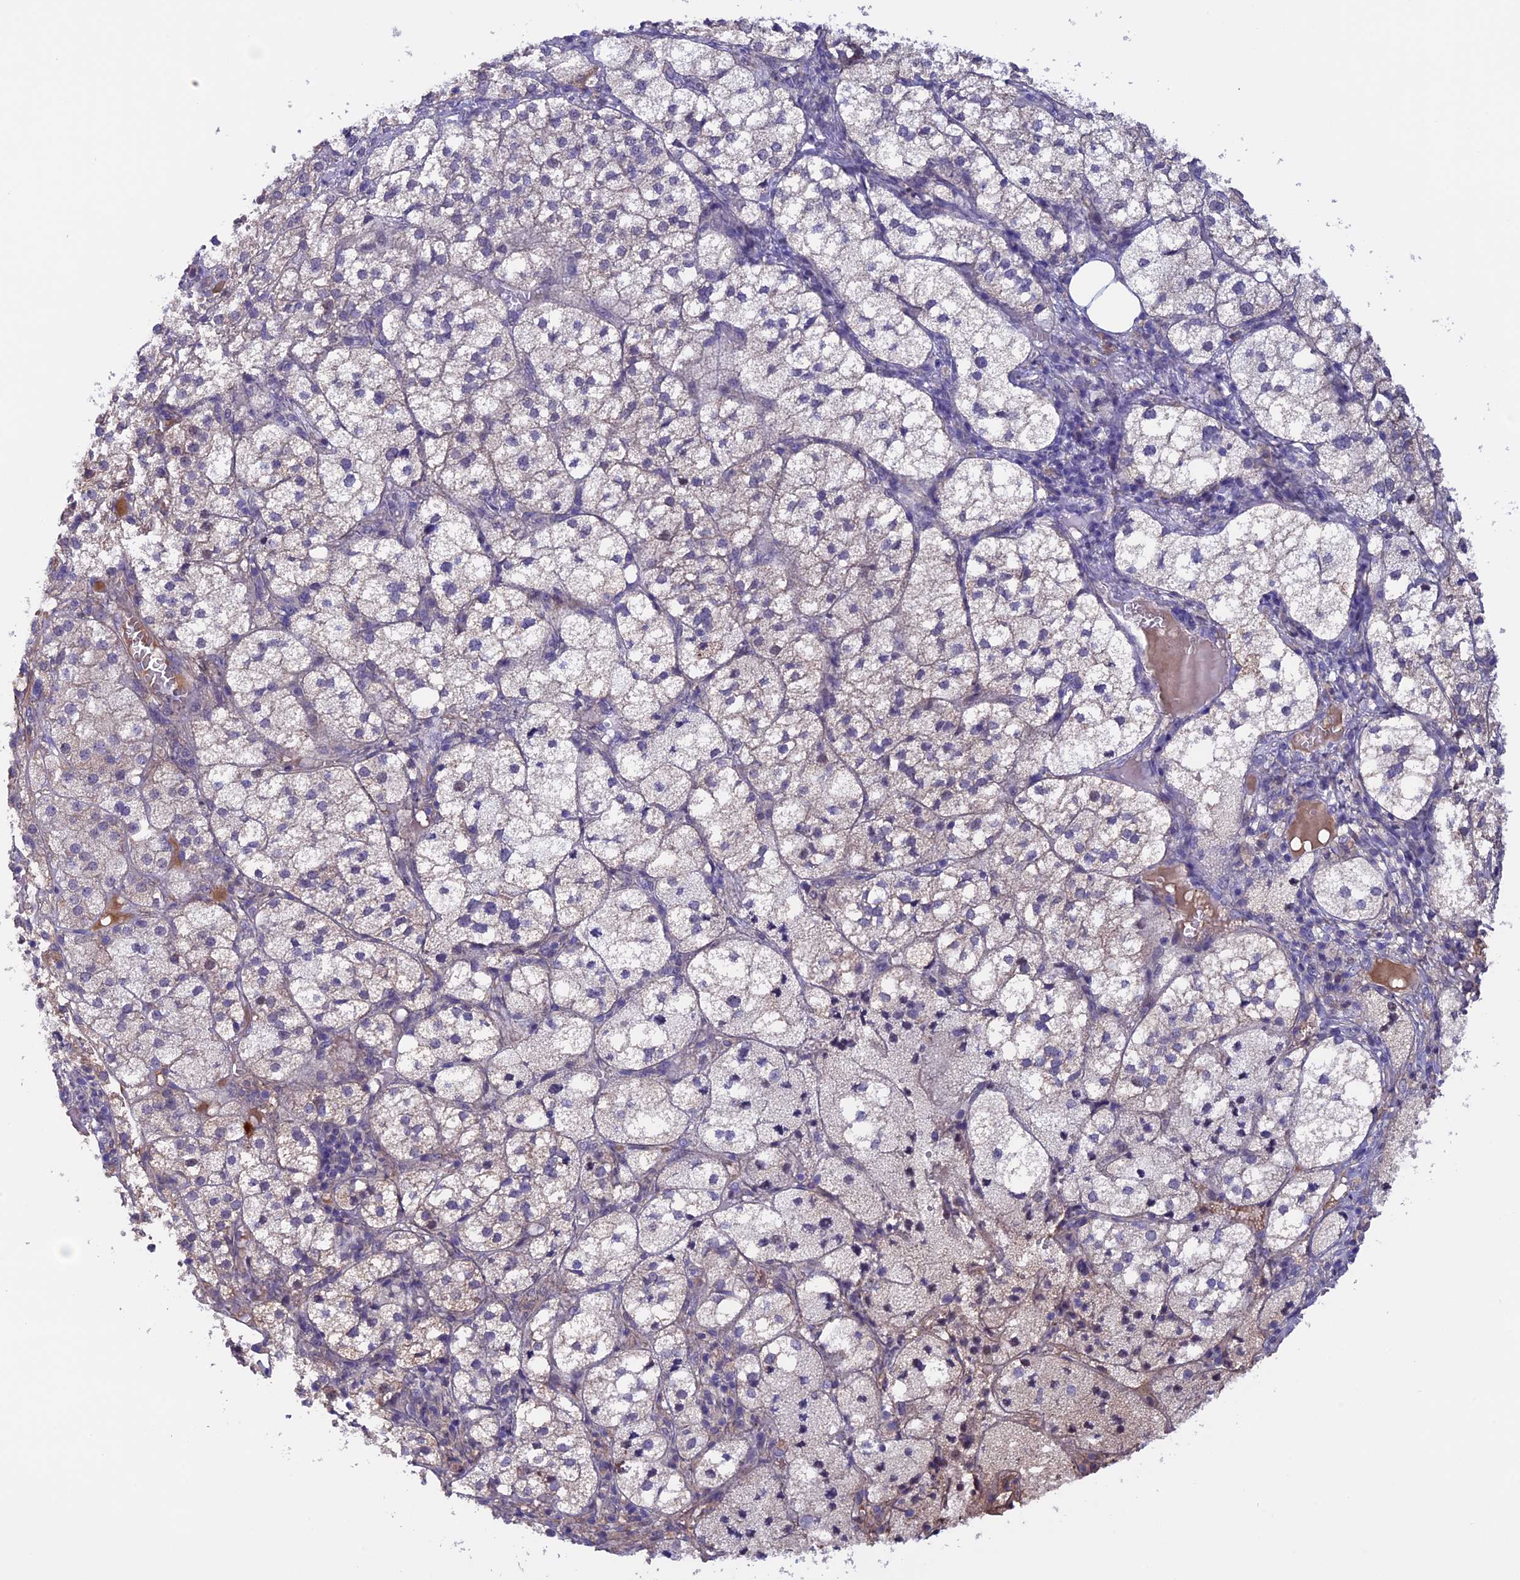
{"staining": {"intensity": "weak", "quantity": "<25%", "location": "cytoplasmic/membranous"}, "tissue": "adrenal gland", "cell_type": "Glandular cells", "image_type": "normal", "snomed": [{"axis": "morphology", "description": "Normal tissue, NOS"}, {"axis": "topography", "description": "Adrenal gland"}], "caption": "An immunohistochemistry (IHC) micrograph of unremarkable adrenal gland is shown. There is no staining in glandular cells of adrenal gland. (Brightfield microscopy of DAB immunohistochemistry at high magnification).", "gene": "COL4A3", "patient": {"sex": "female", "age": 61}}